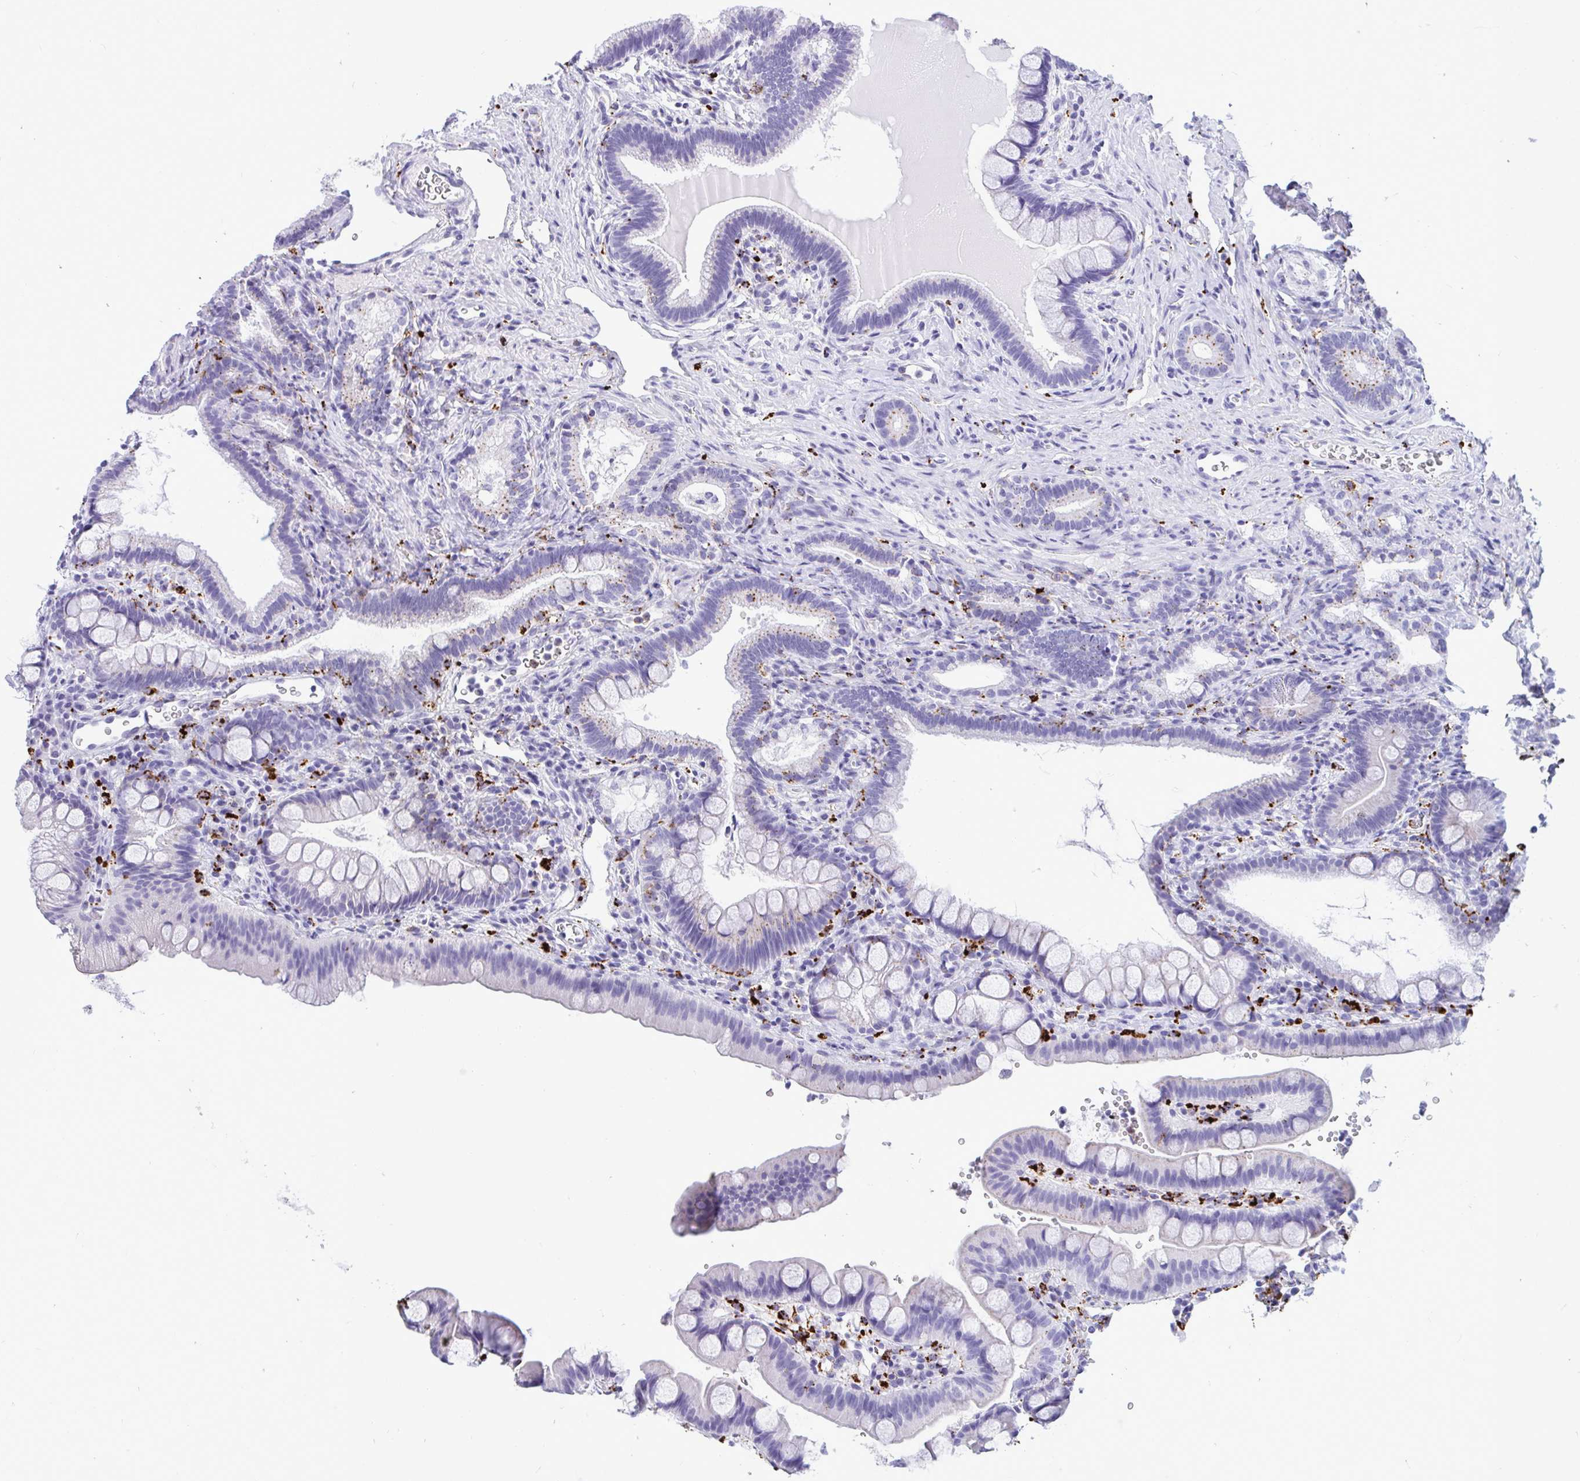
{"staining": {"intensity": "negative", "quantity": "none", "location": "none"}, "tissue": "duodenum", "cell_type": "Glandular cells", "image_type": "normal", "snomed": [{"axis": "morphology", "description": "Normal tissue, NOS"}, {"axis": "topography", "description": "Duodenum"}], "caption": "IHC of benign human duodenum demonstrates no staining in glandular cells. The staining is performed using DAB brown chromogen with nuclei counter-stained in using hematoxylin.", "gene": "CPVL", "patient": {"sex": "male", "age": 59}}